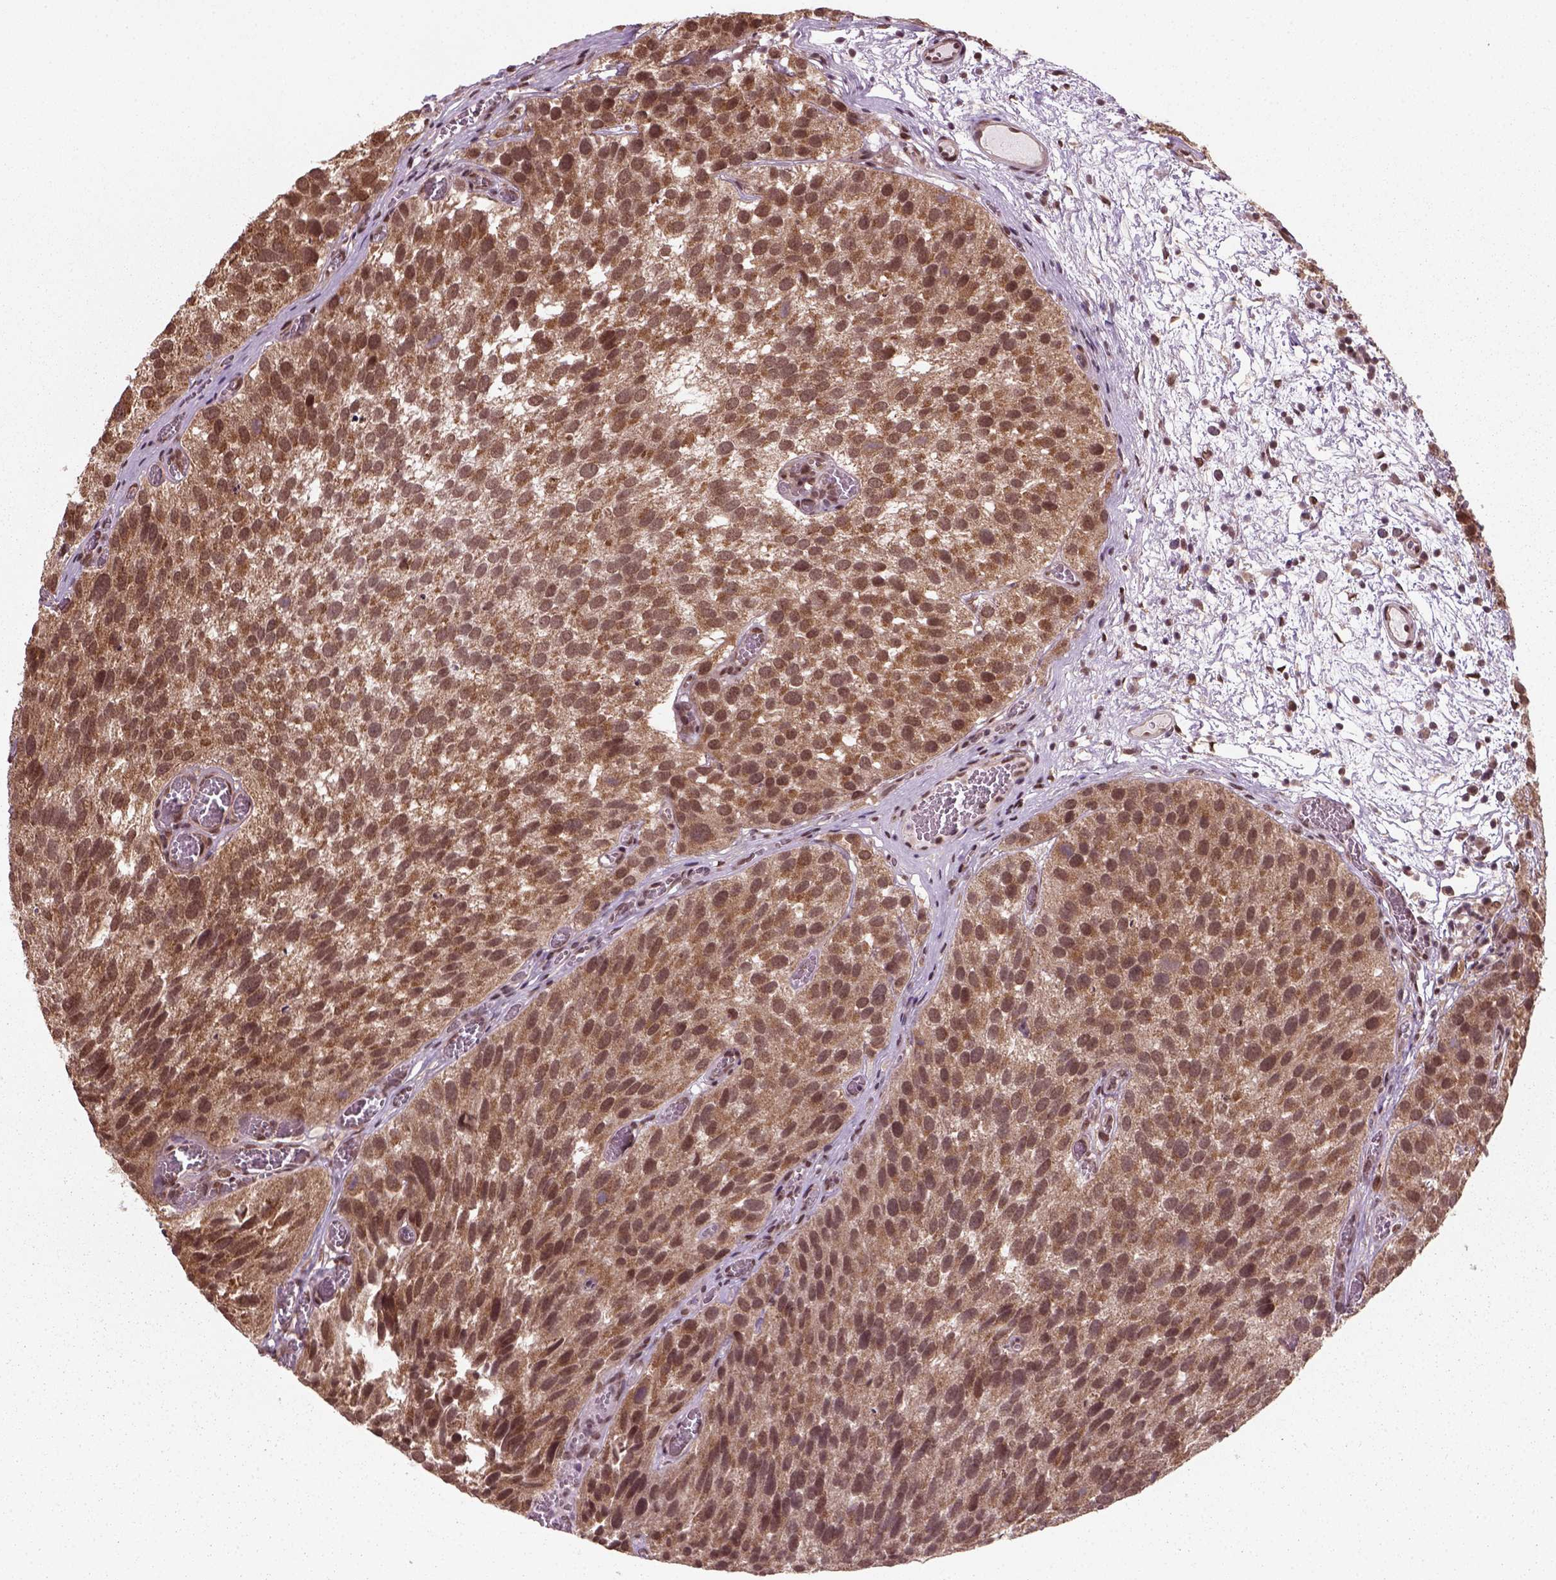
{"staining": {"intensity": "moderate", "quantity": ">75%", "location": "cytoplasmic/membranous"}, "tissue": "urothelial cancer", "cell_type": "Tumor cells", "image_type": "cancer", "snomed": [{"axis": "morphology", "description": "Urothelial carcinoma, Low grade"}, {"axis": "topography", "description": "Urinary bladder"}], "caption": "Moderate cytoplasmic/membranous staining is appreciated in approximately >75% of tumor cells in urothelial carcinoma (low-grade). (DAB (3,3'-diaminobenzidine) = brown stain, brightfield microscopy at high magnification).", "gene": "NUDT9", "patient": {"sex": "female", "age": 69}}